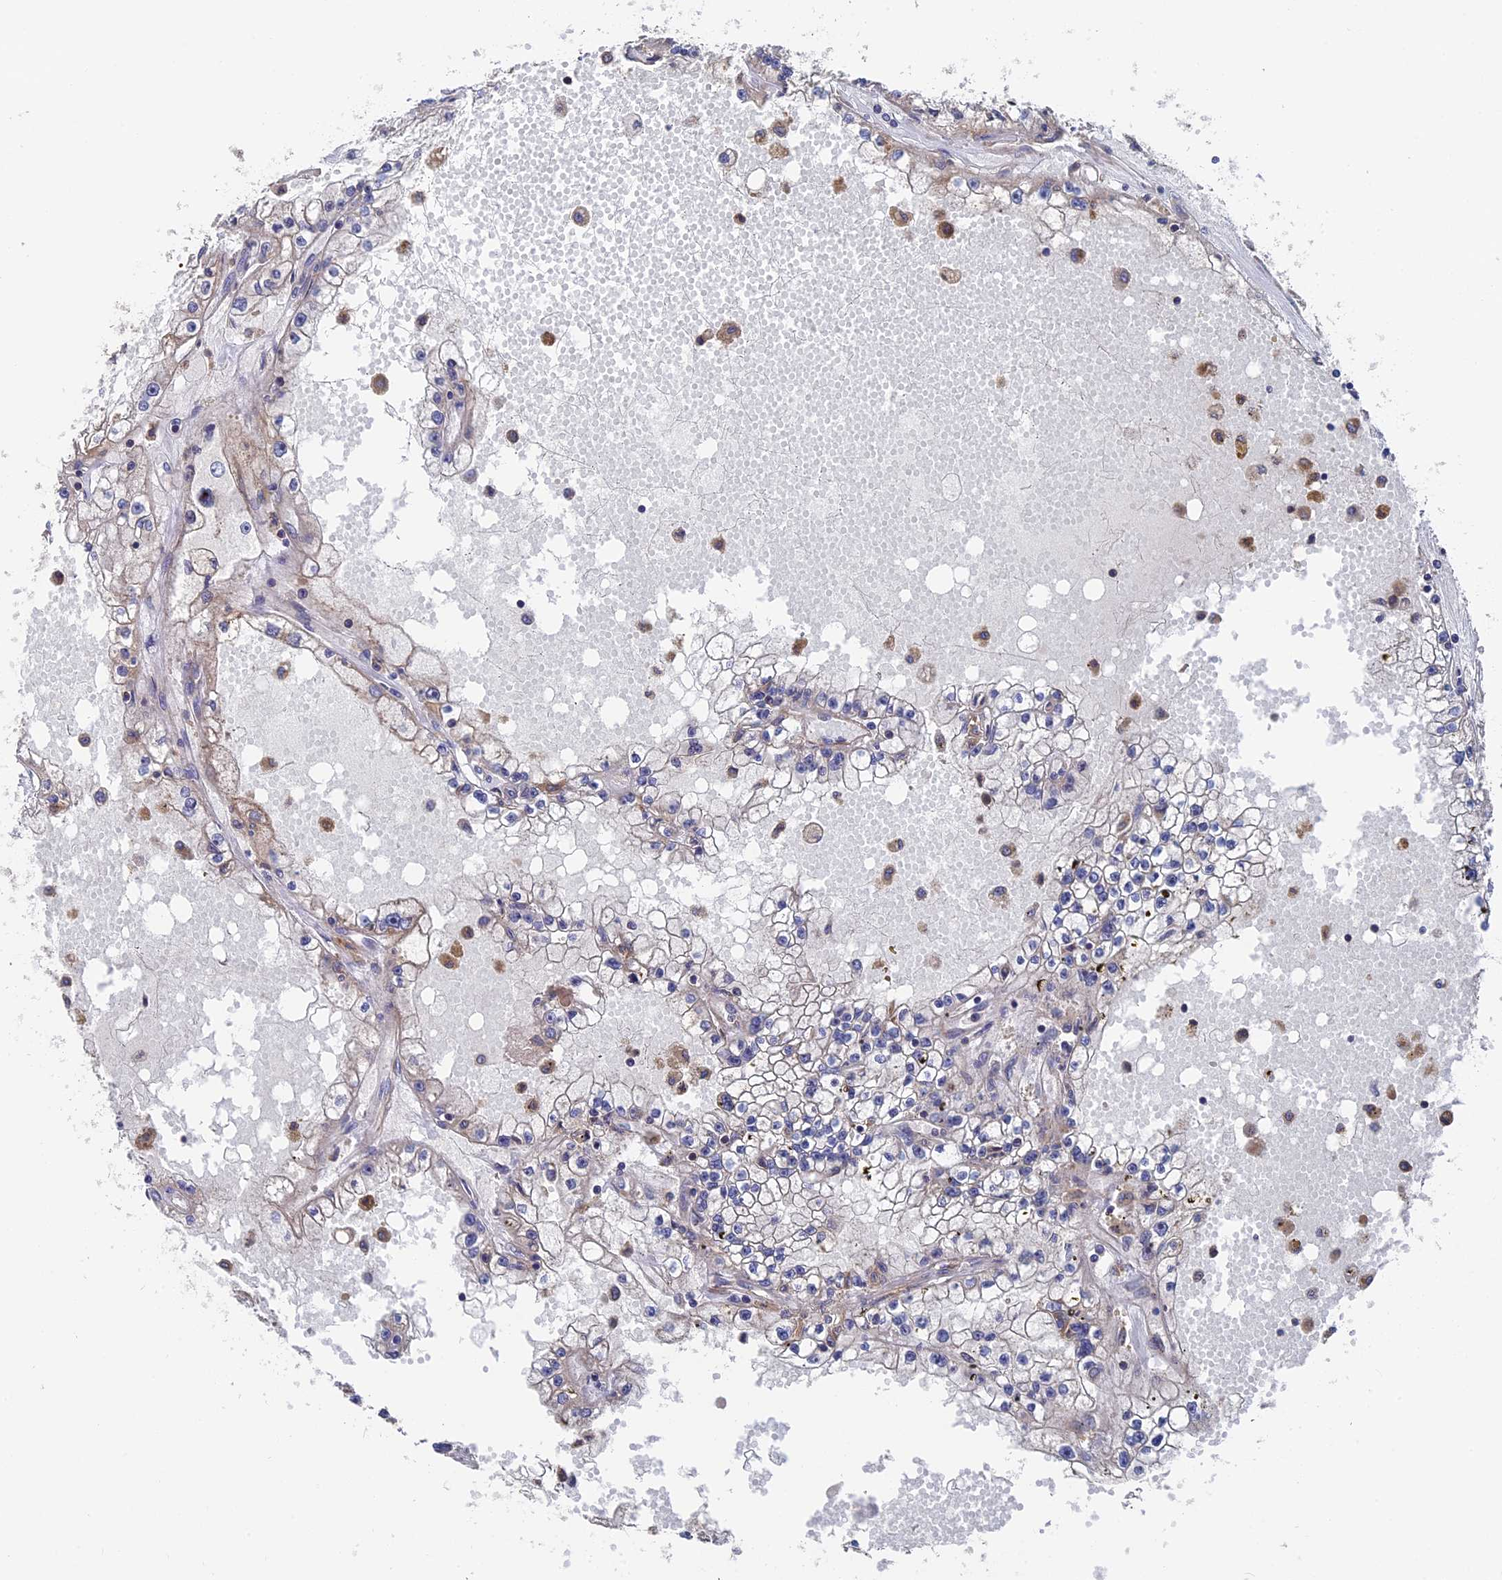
{"staining": {"intensity": "negative", "quantity": "none", "location": "none"}, "tissue": "renal cancer", "cell_type": "Tumor cells", "image_type": "cancer", "snomed": [{"axis": "morphology", "description": "Adenocarcinoma, NOS"}, {"axis": "topography", "description": "Kidney"}], "caption": "High power microscopy micrograph of an immunohistochemistry (IHC) histopathology image of renal cancer, revealing no significant staining in tumor cells.", "gene": "DNAJC3", "patient": {"sex": "male", "age": 56}}